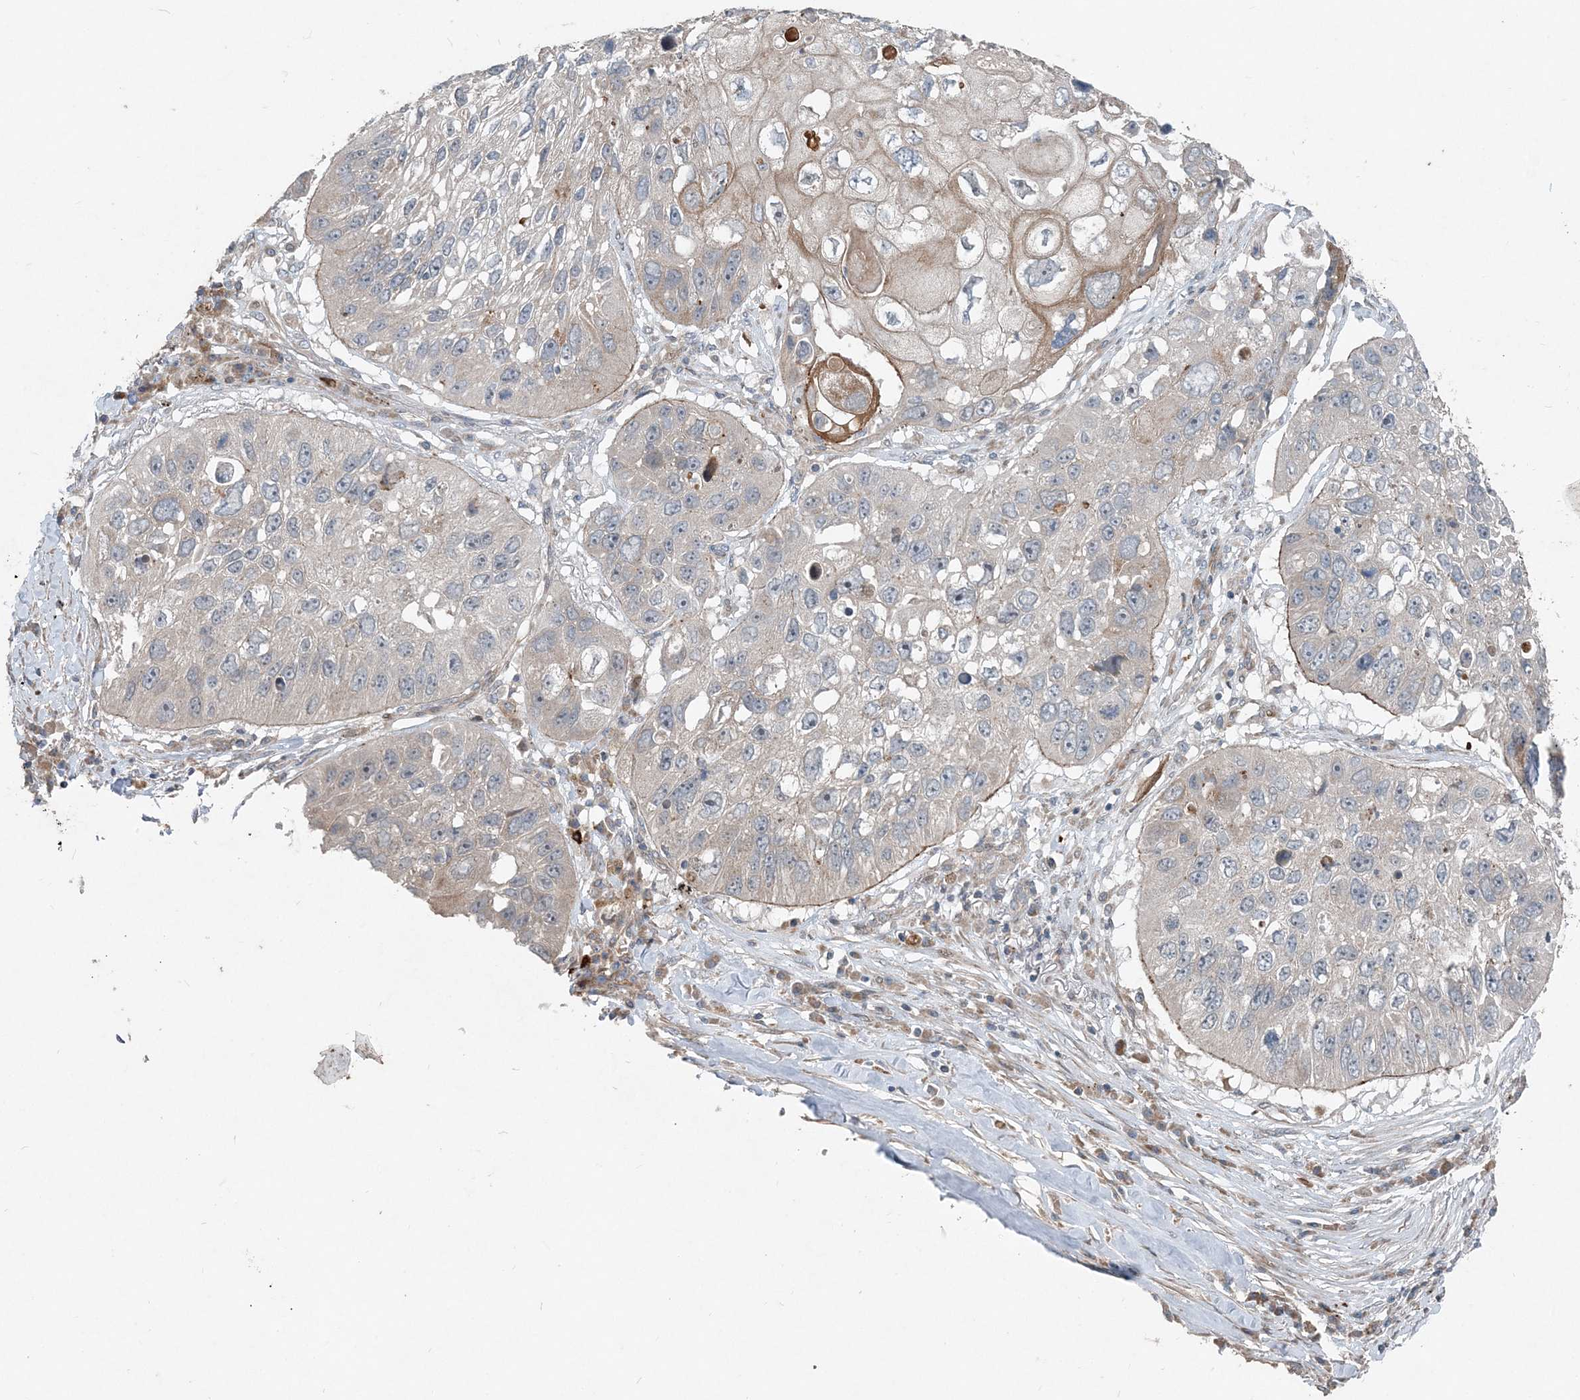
{"staining": {"intensity": "weak", "quantity": "<25%", "location": "cytoplasmic/membranous"}, "tissue": "lung cancer", "cell_type": "Tumor cells", "image_type": "cancer", "snomed": [{"axis": "morphology", "description": "Squamous cell carcinoma, NOS"}, {"axis": "topography", "description": "Lung"}], "caption": "High power microscopy photomicrograph of an immunohistochemistry micrograph of lung cancer, revealing no significant expression in tumor cells.", "gene": "INTU", "patient": {"sex": "male", "age": 61}}